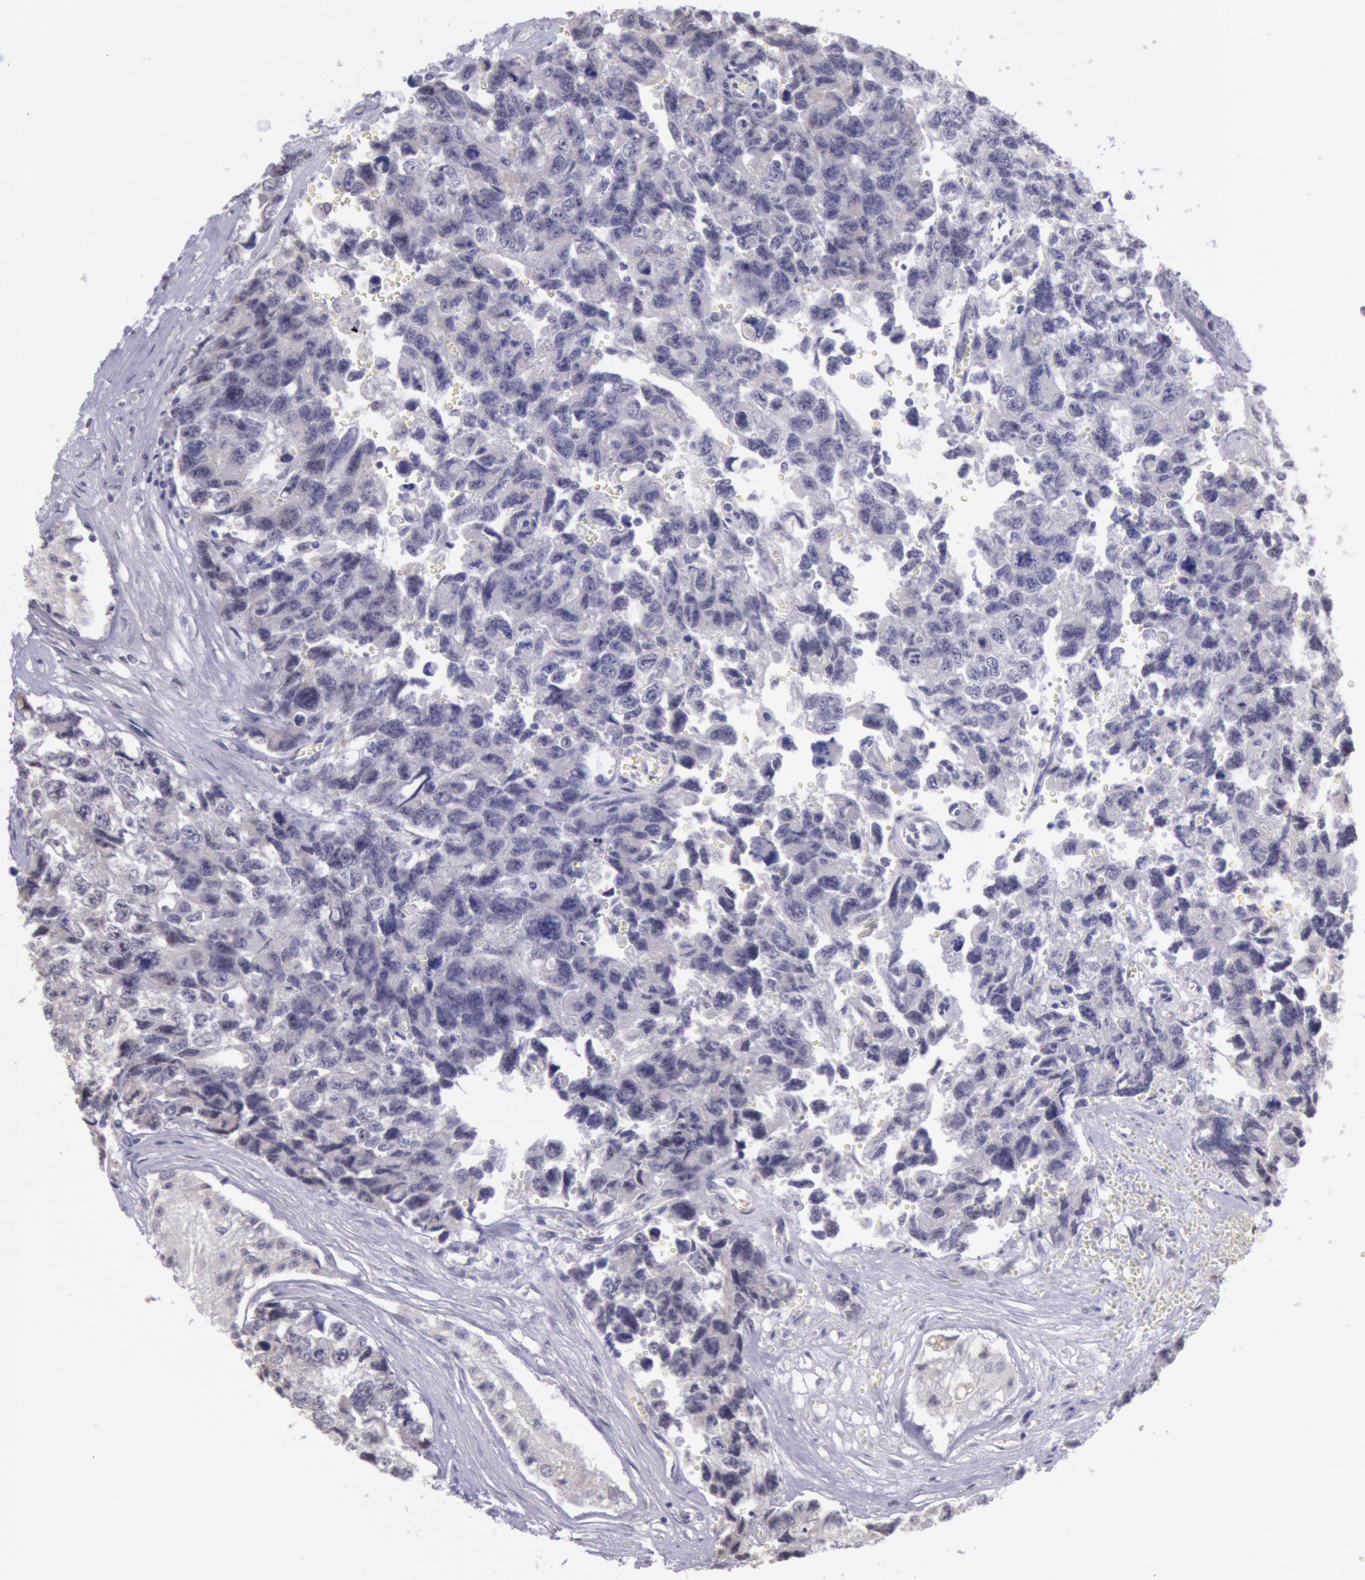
{"staining": {"intensity": "weak", "quantity": "25%-75%", "location": "cytoplasmic/membranous"}, "tissue": "testis cancer", "cell_type": "Tumor cells", "image_type": "cancer", "snomed": [{"axis": "morphology", "description": "Carcinoma, Embryonal, NOS"}, {"axis": "topography", "description": "Testis"}], "caption": "Tumor cells exhibit low levels of weak cytoplasmic/membranous expression in about 25%-75% of cells in human embryonal carcinoma (testis). The protein of interest is stained brown, and the nuclei are stained in blue (DAB IHC with brightfield microscopy, high magnification).", "gene": "FRMD6", "patient": {"sex": "male", "age": 31}}